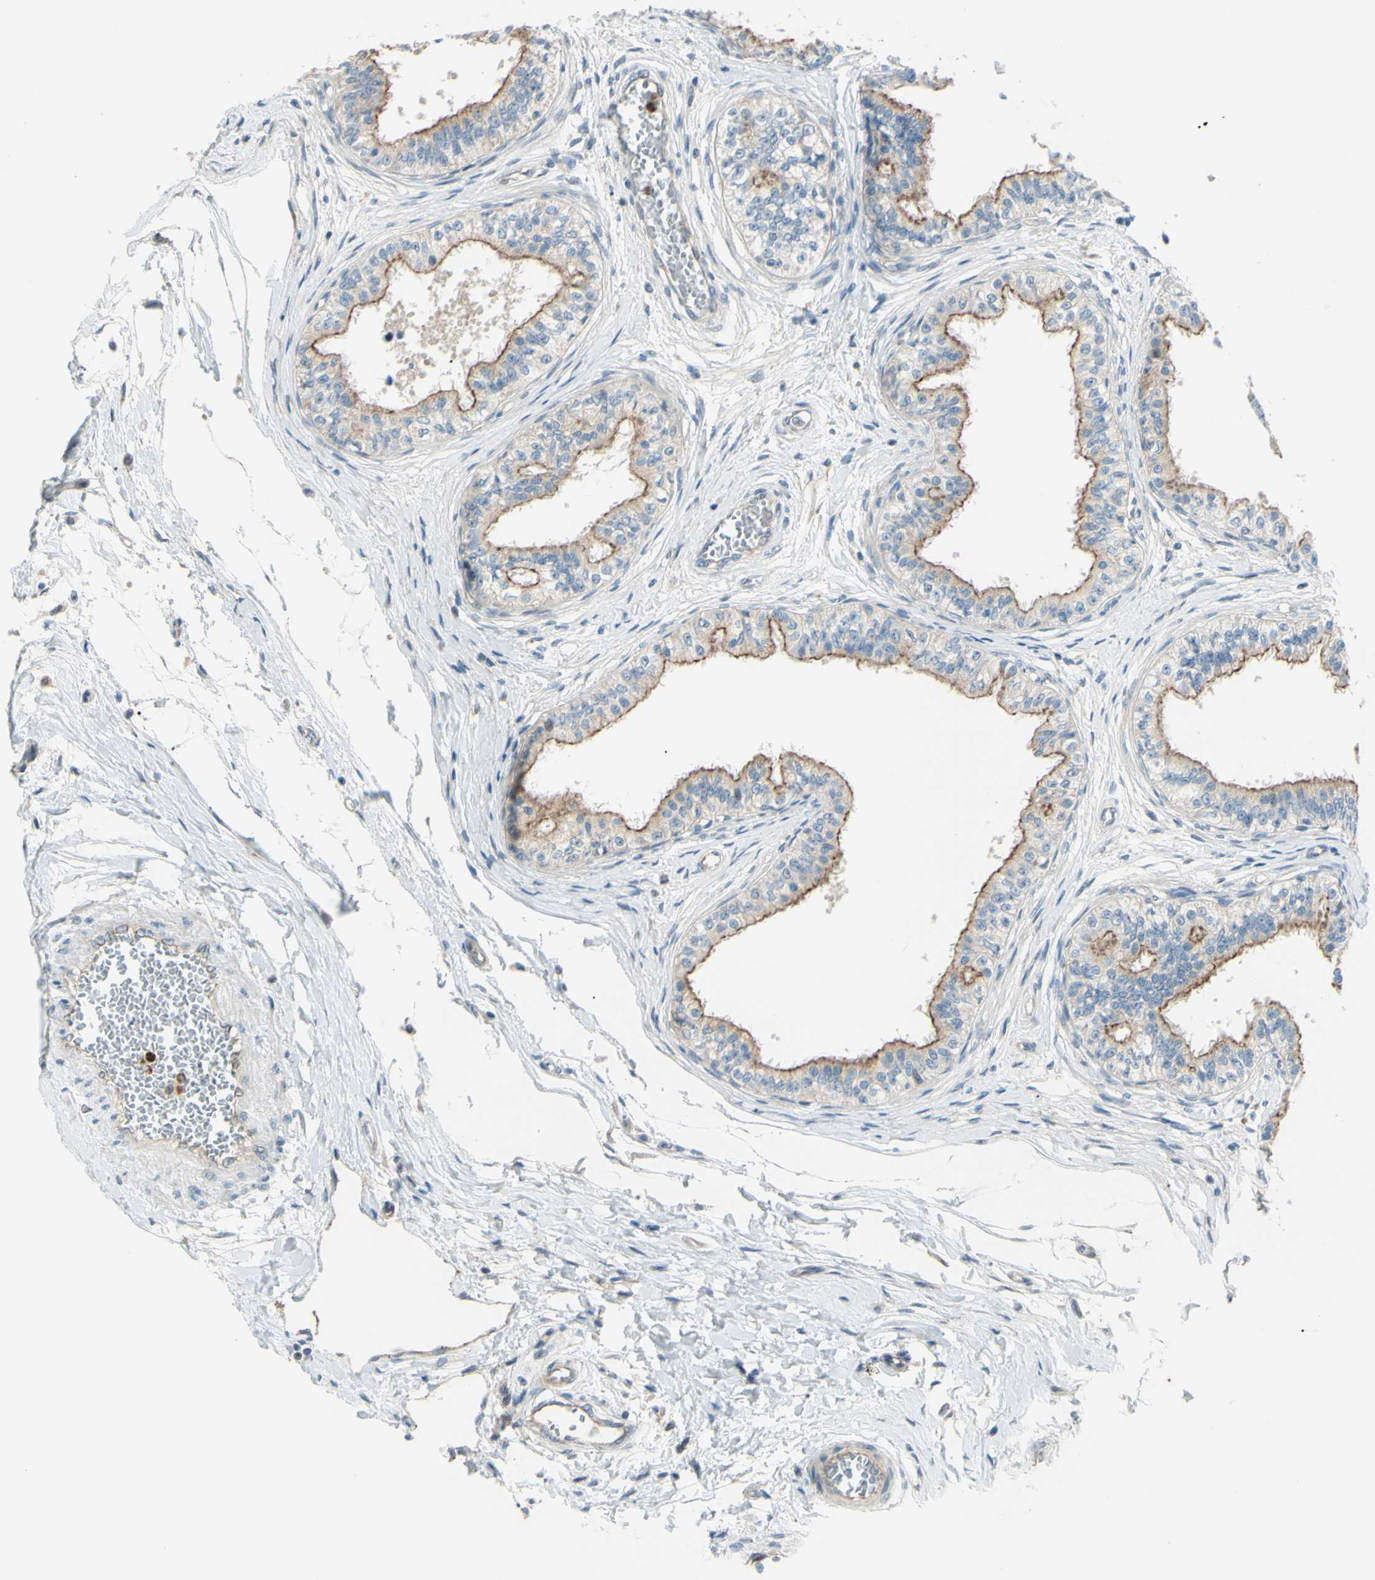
{"staining": {"intensity": "weak", "quantity": ">75%", "location": "cytoplasmic/membranous"}, "tissue": "epididymis", "cell_type": "Glandular cells", "image_type": "normal", "snomed": [{"axis": "morphology", "description": "Normal tissue, NOS"}, {"axis": "morphology", "description": "Adenocarcinoma, metastatic, NOS"}, {"axis": "topography", "description": "Testis"}, {"axis": "topography", "description": "Epididymis"}], "caption": "Immunohistochemical staining of benign epididymis demonstrates weak cytoplasmic/membranous protein staining in approximately >75% of glandular cells.", "gene": "LMTK2", "patient": {"sex": "male", "age": 26}}